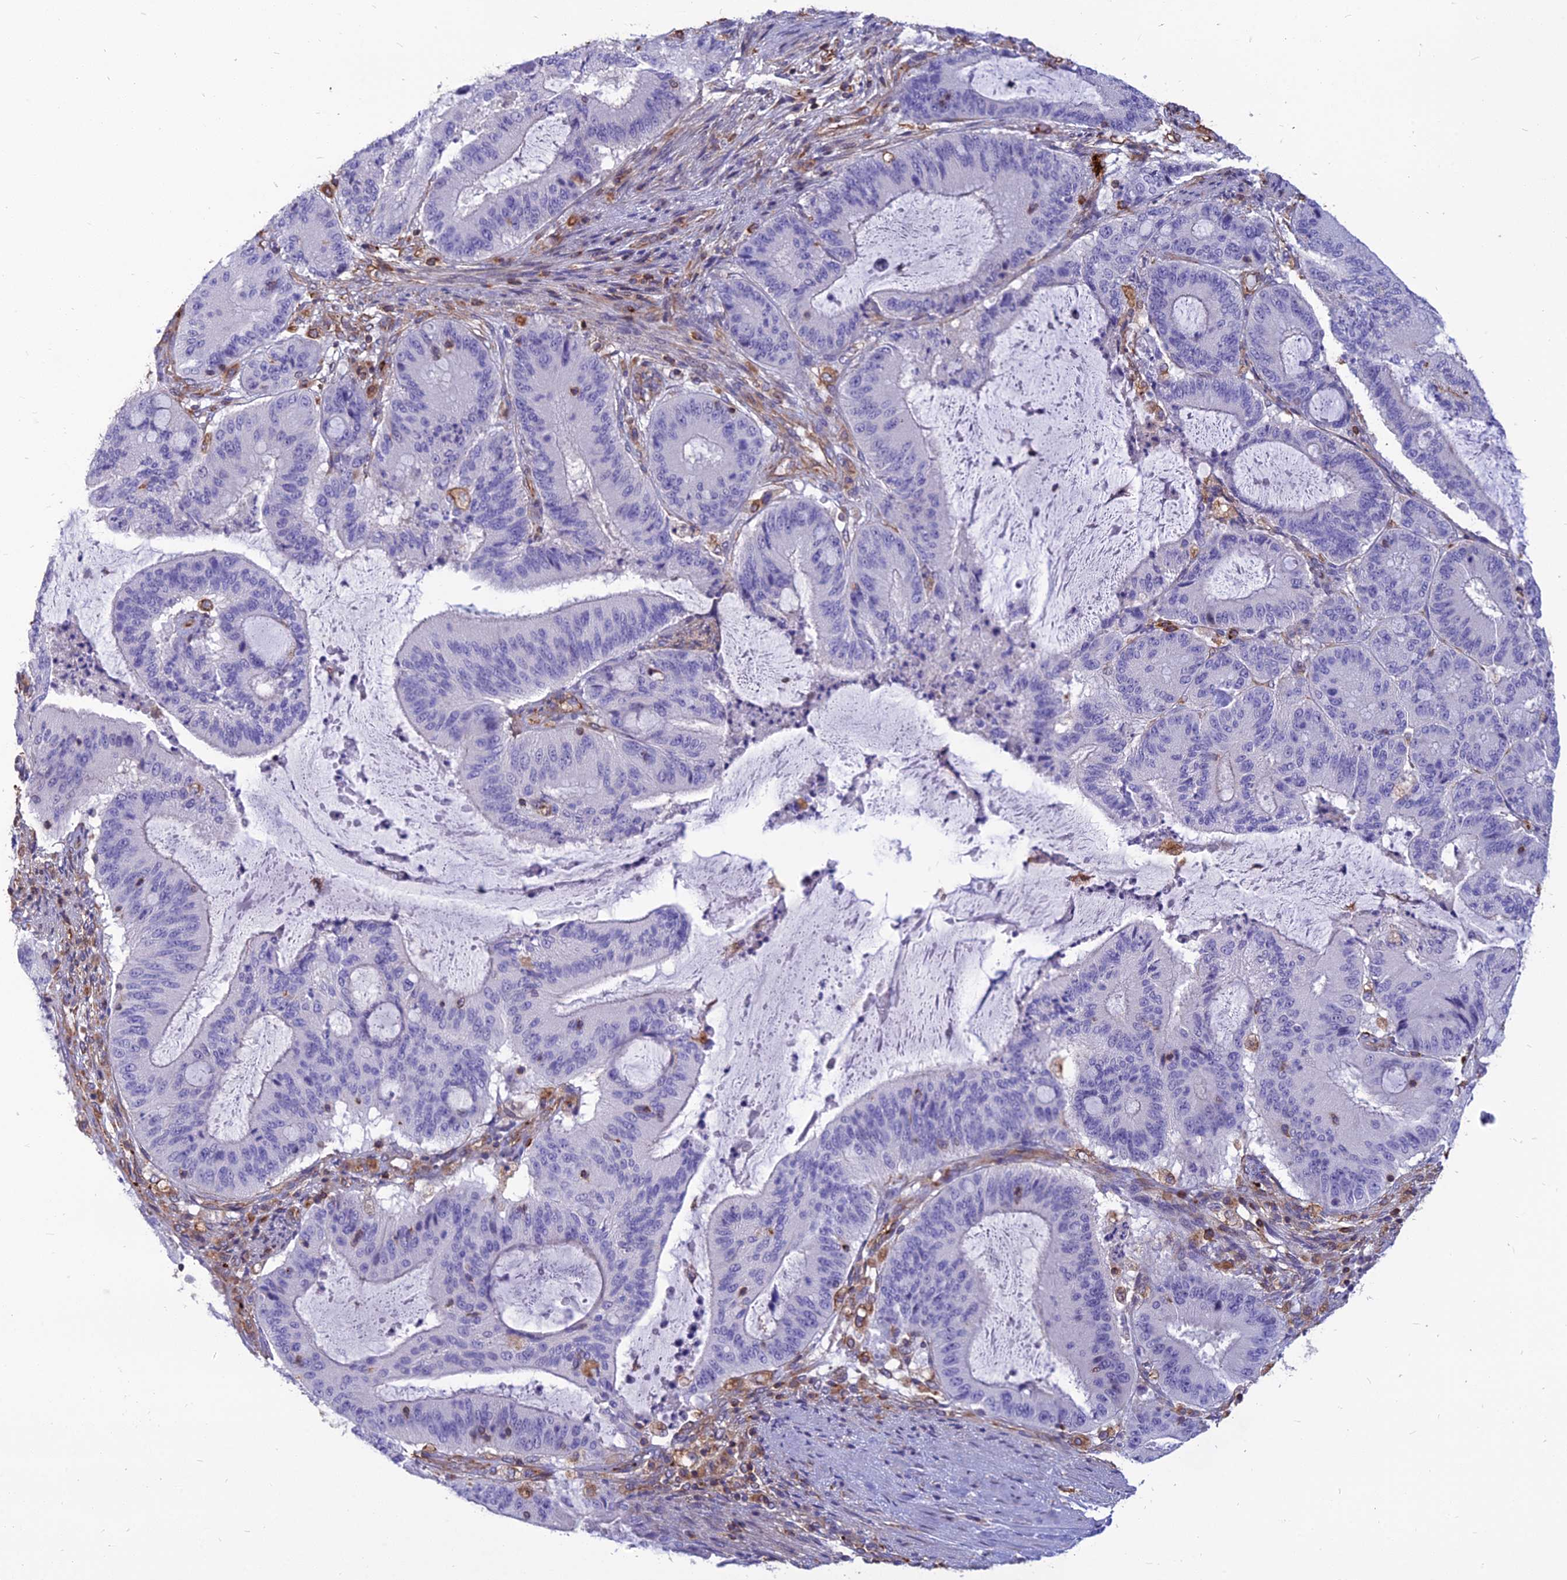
{"staining": {"intensity": "negative", "quantity": "none", "location": "none"}, "tissue": "liver cancer", "cell_type": "Tumor cells", "image_type": "cancer", "snomed": [{"axis": "morphology", "description": "Normal tissue, NOS"}, {"axis": "morphology", "description": "Cholangiocarcinoma"}, {"axis": "topography", "description": "Liver"}, {"axis": "topography", "description": "Peripheral nerve tissue"}], "caption": "The histopathology image shows no staining of tumor cells in liver cholangiocarcinoma. The staining was performed using DAB (3,3'-diaminobenzidine) to visualize the protein expression in brown, while the nuclei were stained in blue with hematoxylin (Magnification: 20x).", "gene": "PSMD11", "patient": {"sex": "female", "age": 73}}